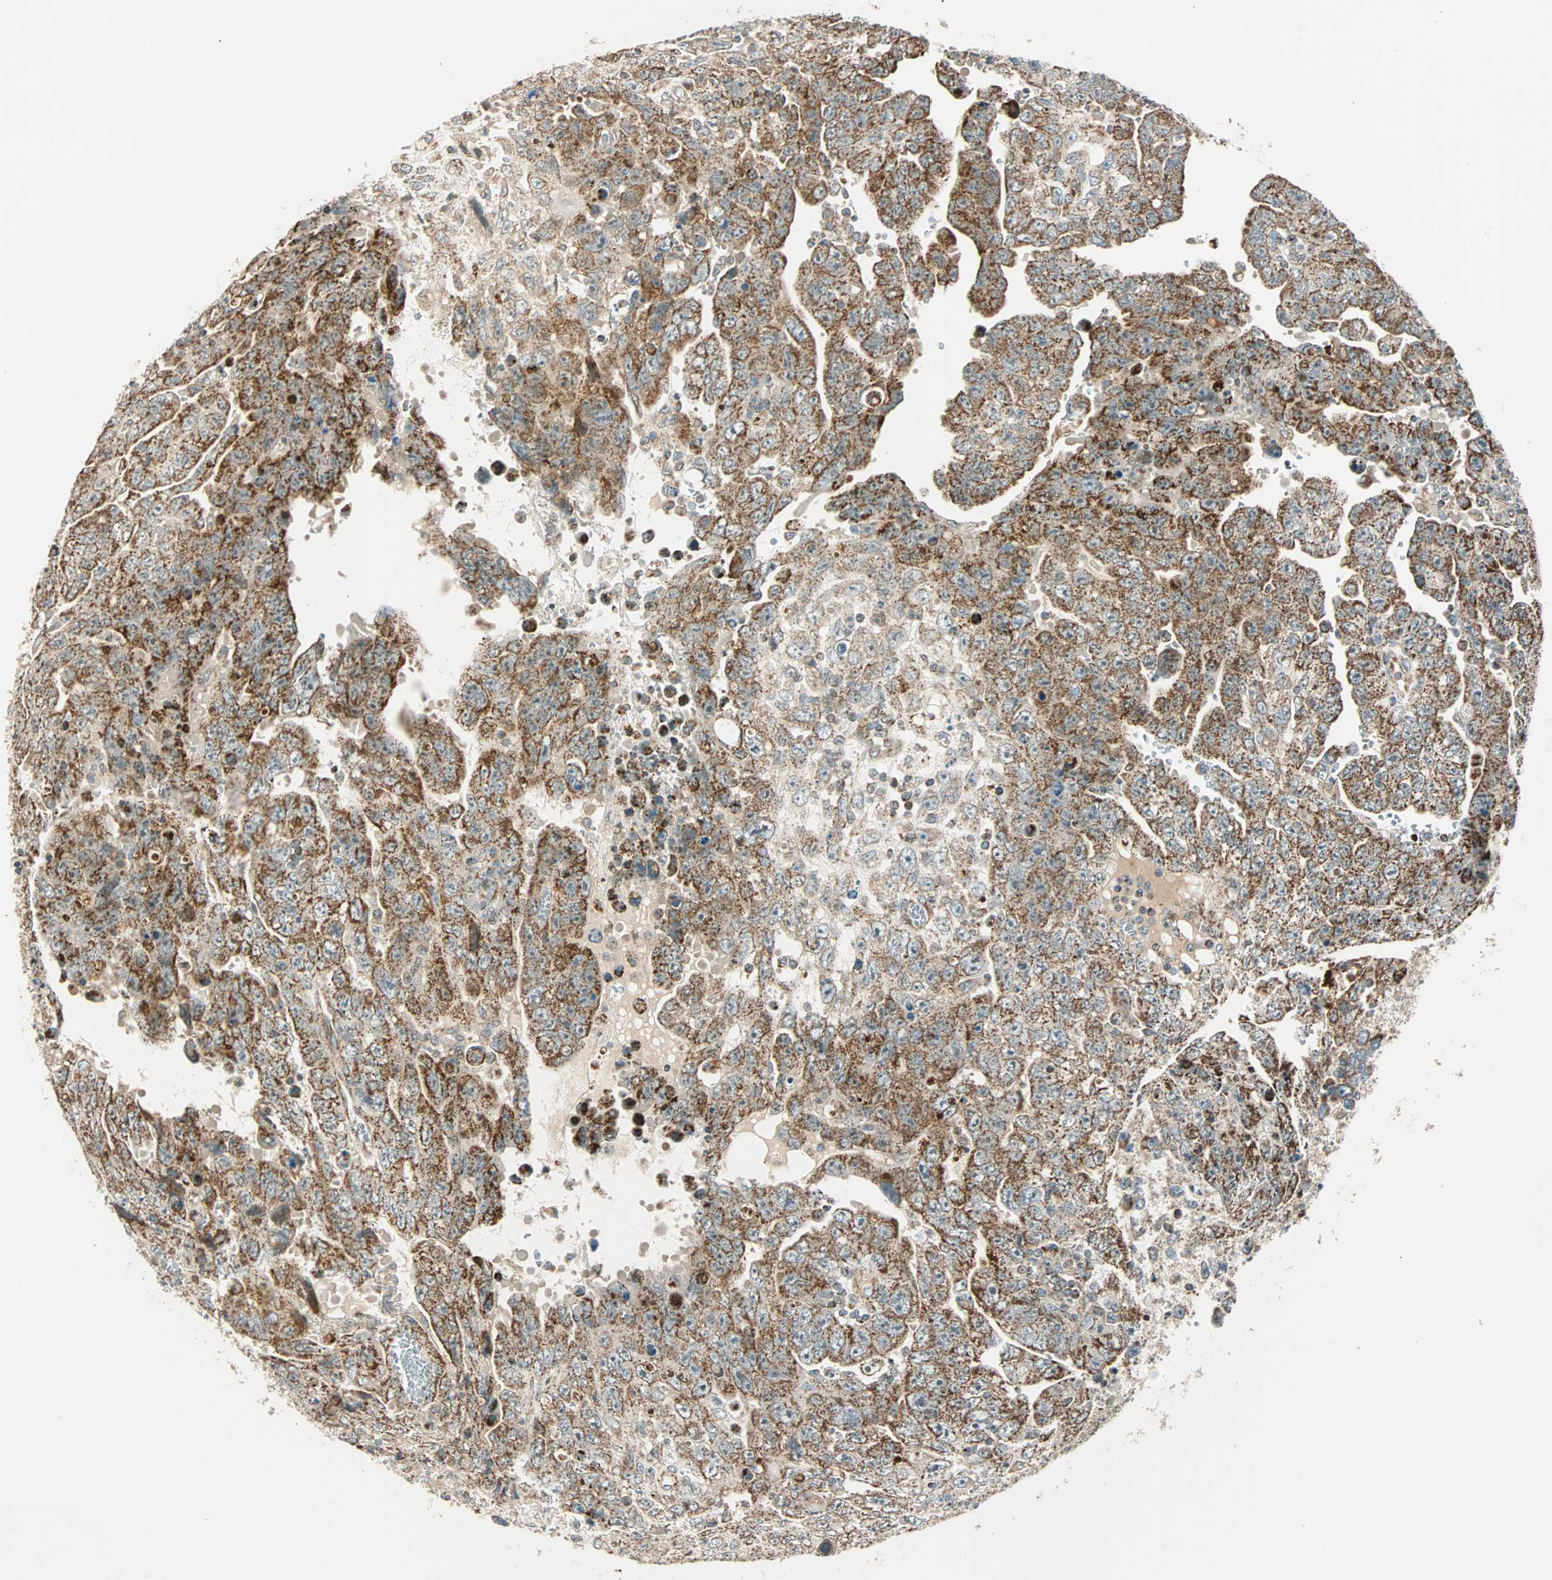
{"staining": {"intensity": "moderate", "quantity": ">75%", "location": "cytoplasmic/membranous"}, "tissue": "testis cancer", "cell_type": "Tumor cells", "image_type": "cancer", "snomed": [{"axis": "morphology", "description": "Carcinoma, Embryonal, NOS"}, {"axis": "topography", "description": "Testis"}], "caption": "Approximately >75% of tumor cells in testis embryonal carcinoma show moderate cytoplasmic/membranous protein positivity as visualized by brown immunohistochemical staining.", "gene": "SPRY4", "patient": {"sex": "male", "age": 28}}